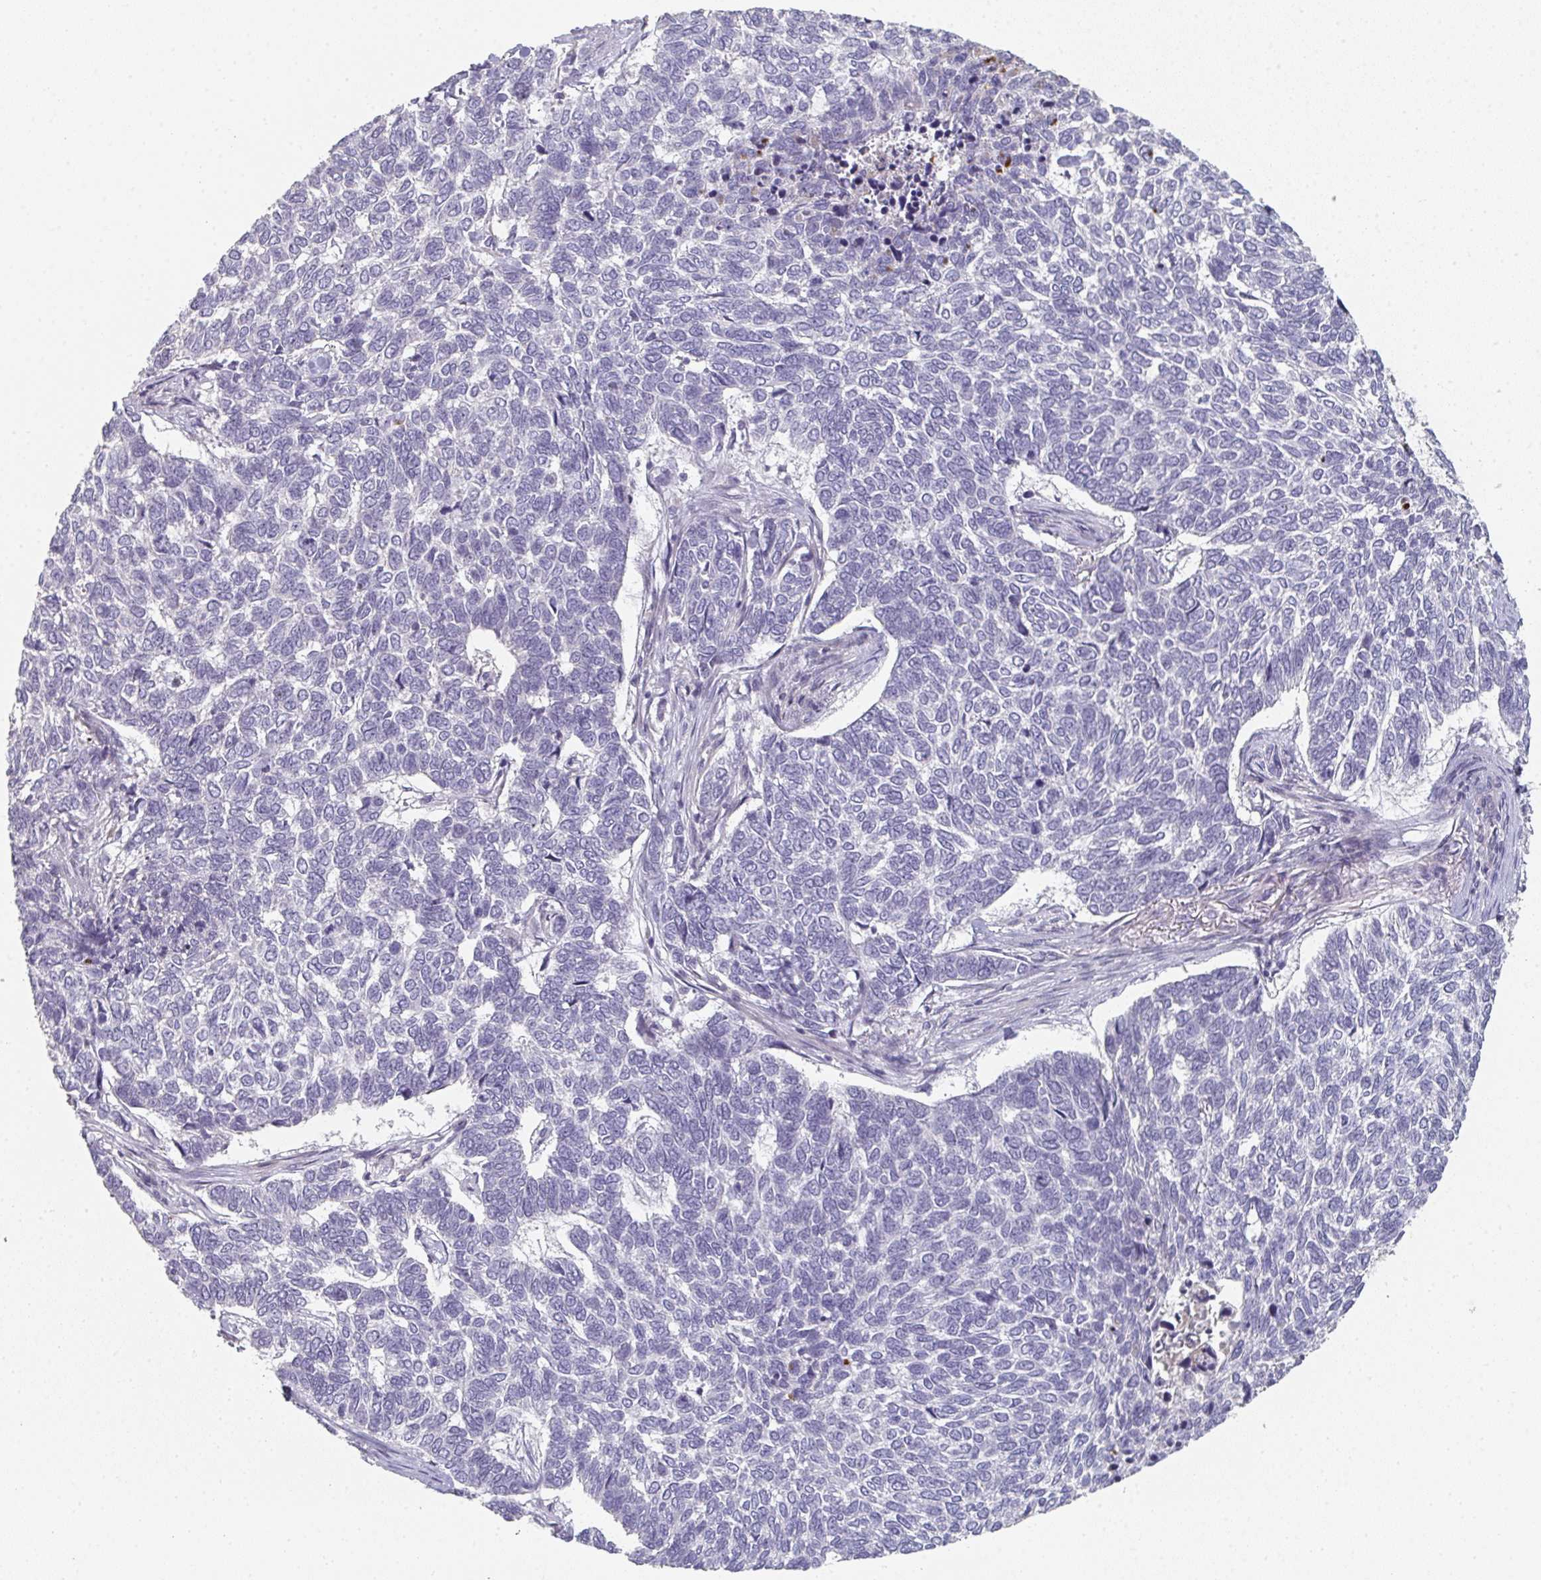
{"staining": {"intensity": "negative", "quantity": "none", "location": "none"}, "tissue": "skin cancer", "cell_type": "Tumor cells", "image_type": "cancer", "snomed": [{"axis": "morphology", "description": "Basal cell carcinoma"}, {"axis": "topography", "description": "Skin"}], "caption": "IHC of human skin basal cell carcinoma displays no expression in tumor cells. The staining was performed using DAB to visualize the protein expression in brown, while the nuclei were stained in blue with hematoxylin (Magnification: 20x).", "gene": "A1CF", "patient": {"sex": "female", "age": 65}}